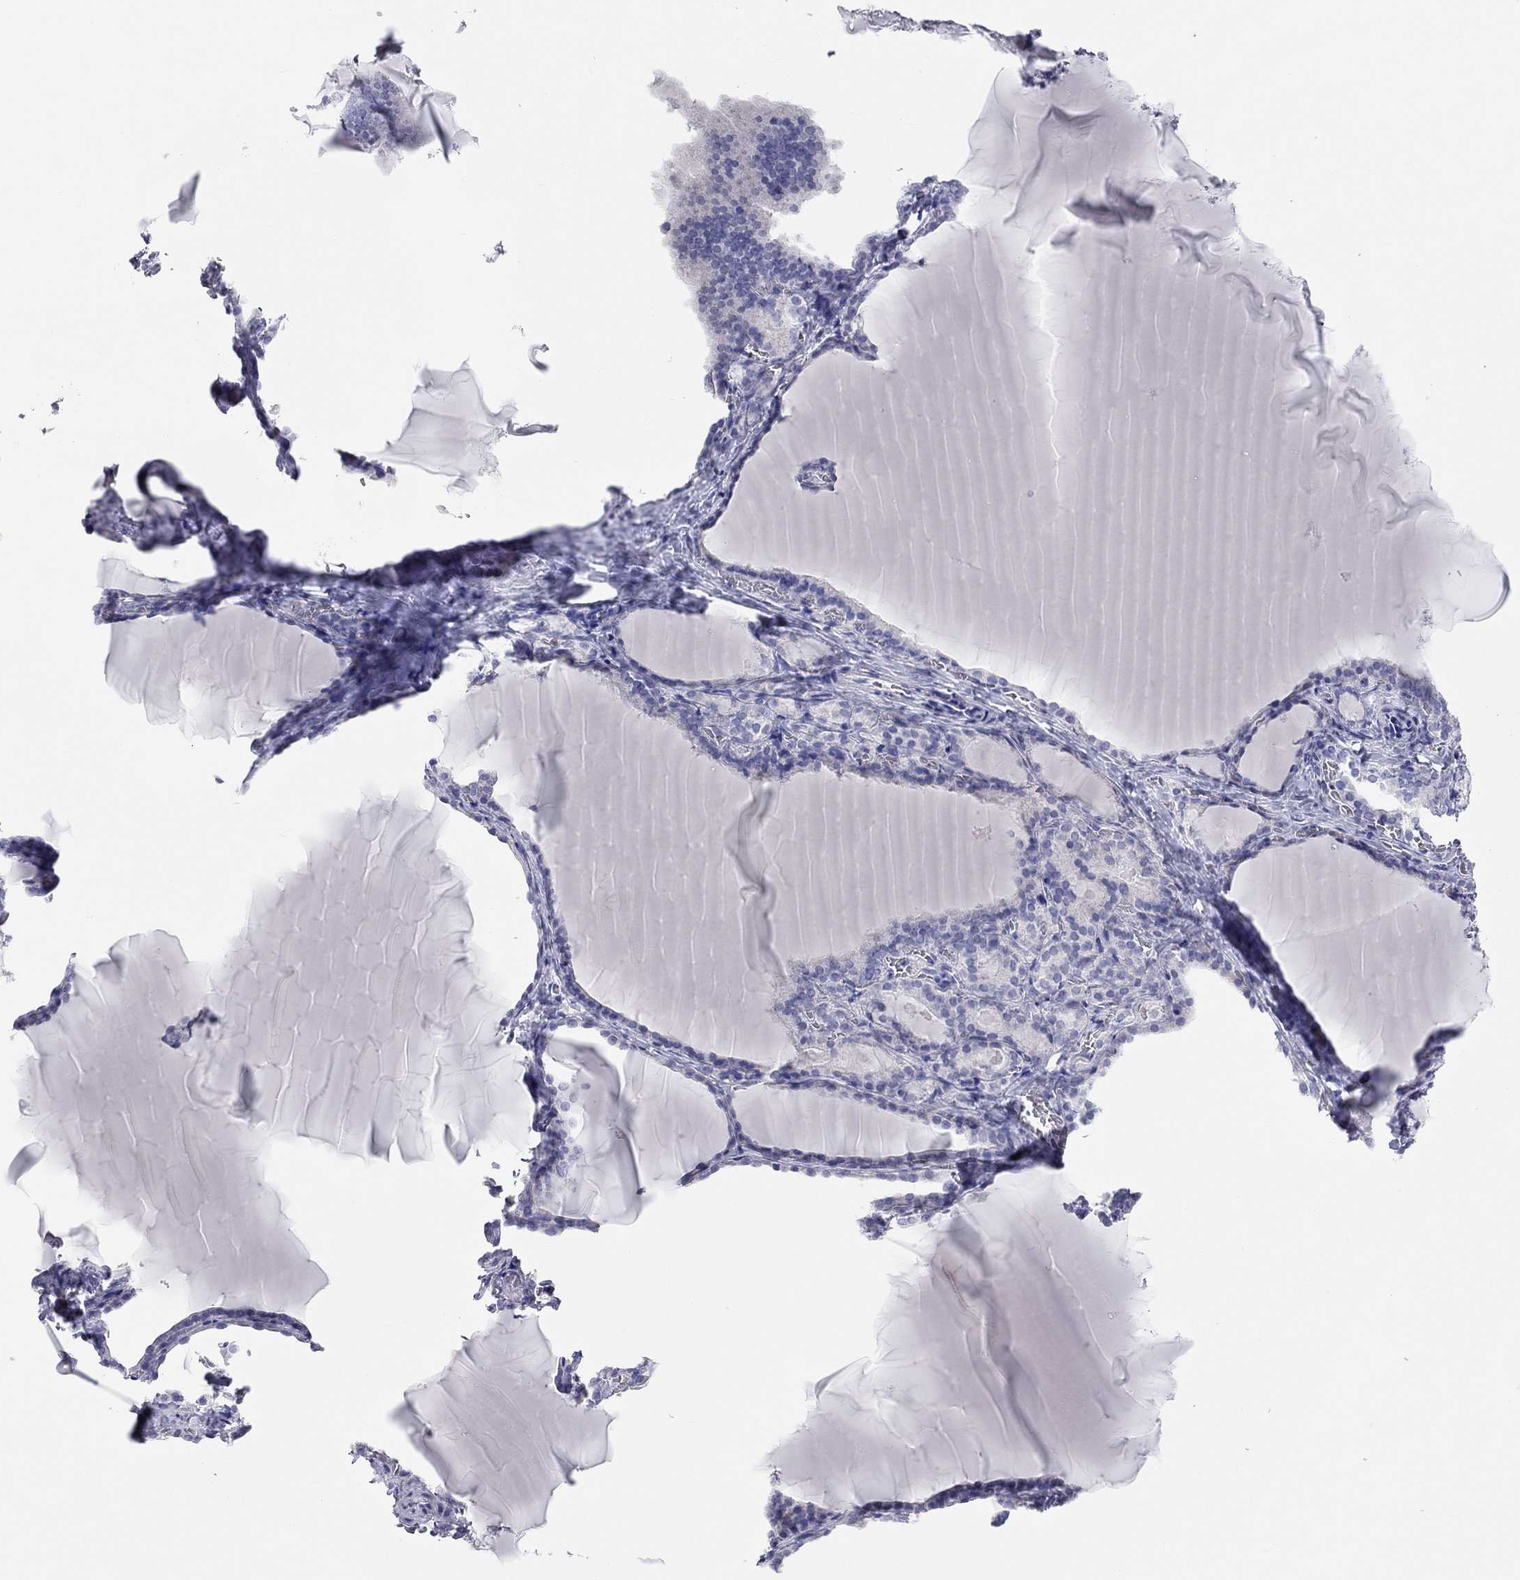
{"staining": {"intensity": "negative", "quantity": "none", "location": "none"}, "tissue": "thyroid gland", "cell_type": "Glandular cells", "image_type": "normal", "snomed": [{"axis": "morphology", "description": "Normal tissue, NOS"}, {"axis": "morphology", "description": "Hyperplasia, NOS"}, {"axis": "topography", "description": "Thyroid gland"}], "caption": "DAB immunohistochemical staining of unremarkable human thyroid gland demonstrates no significant expression in glandular cells.", "gene": "AK8", "patient": {"sex": "female", "age": 27}}